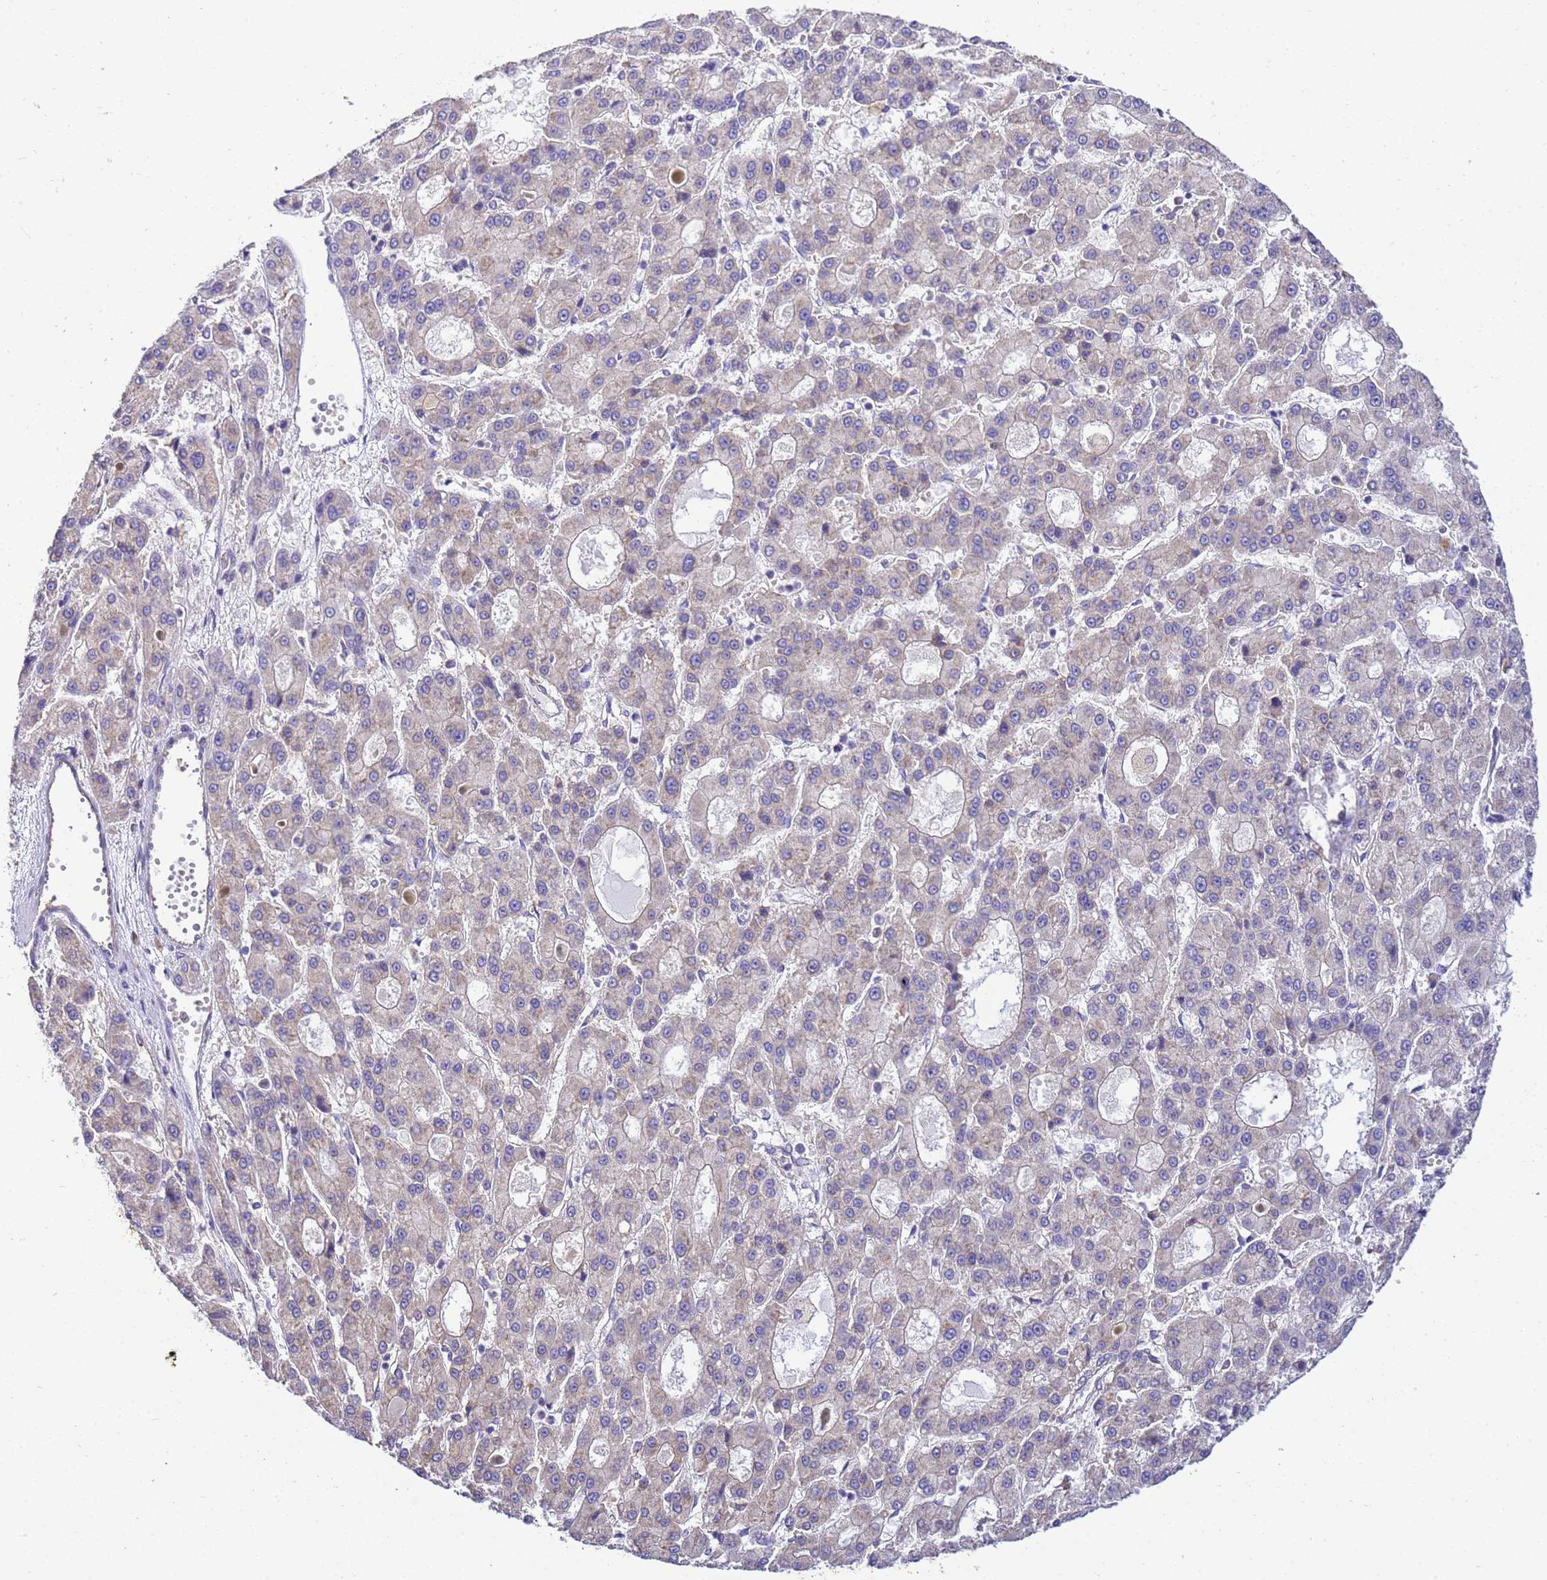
{"staining": {"intensity": "weak", "quantity": "<25%", "location": "cytoplasmic/membranous"}, "tissue": "liver cancer", "cell_type": "Tumor cells", "image_type": "cancer", "snomed": [{"axis": "morphology", "description": "Carcinoma, Hepatocellular, NOS"}, {"axis": "topography", "description": "Liver"}], "caption": "Immunohistochemistry (IHC) image of neoplastic tissue: human liver hepatocellular carcinoma stained with DAB exhibits no significant protein positivity in tumor cells.", "gene": "NARS1", "patient": {"sex": "male", "age": 70}}